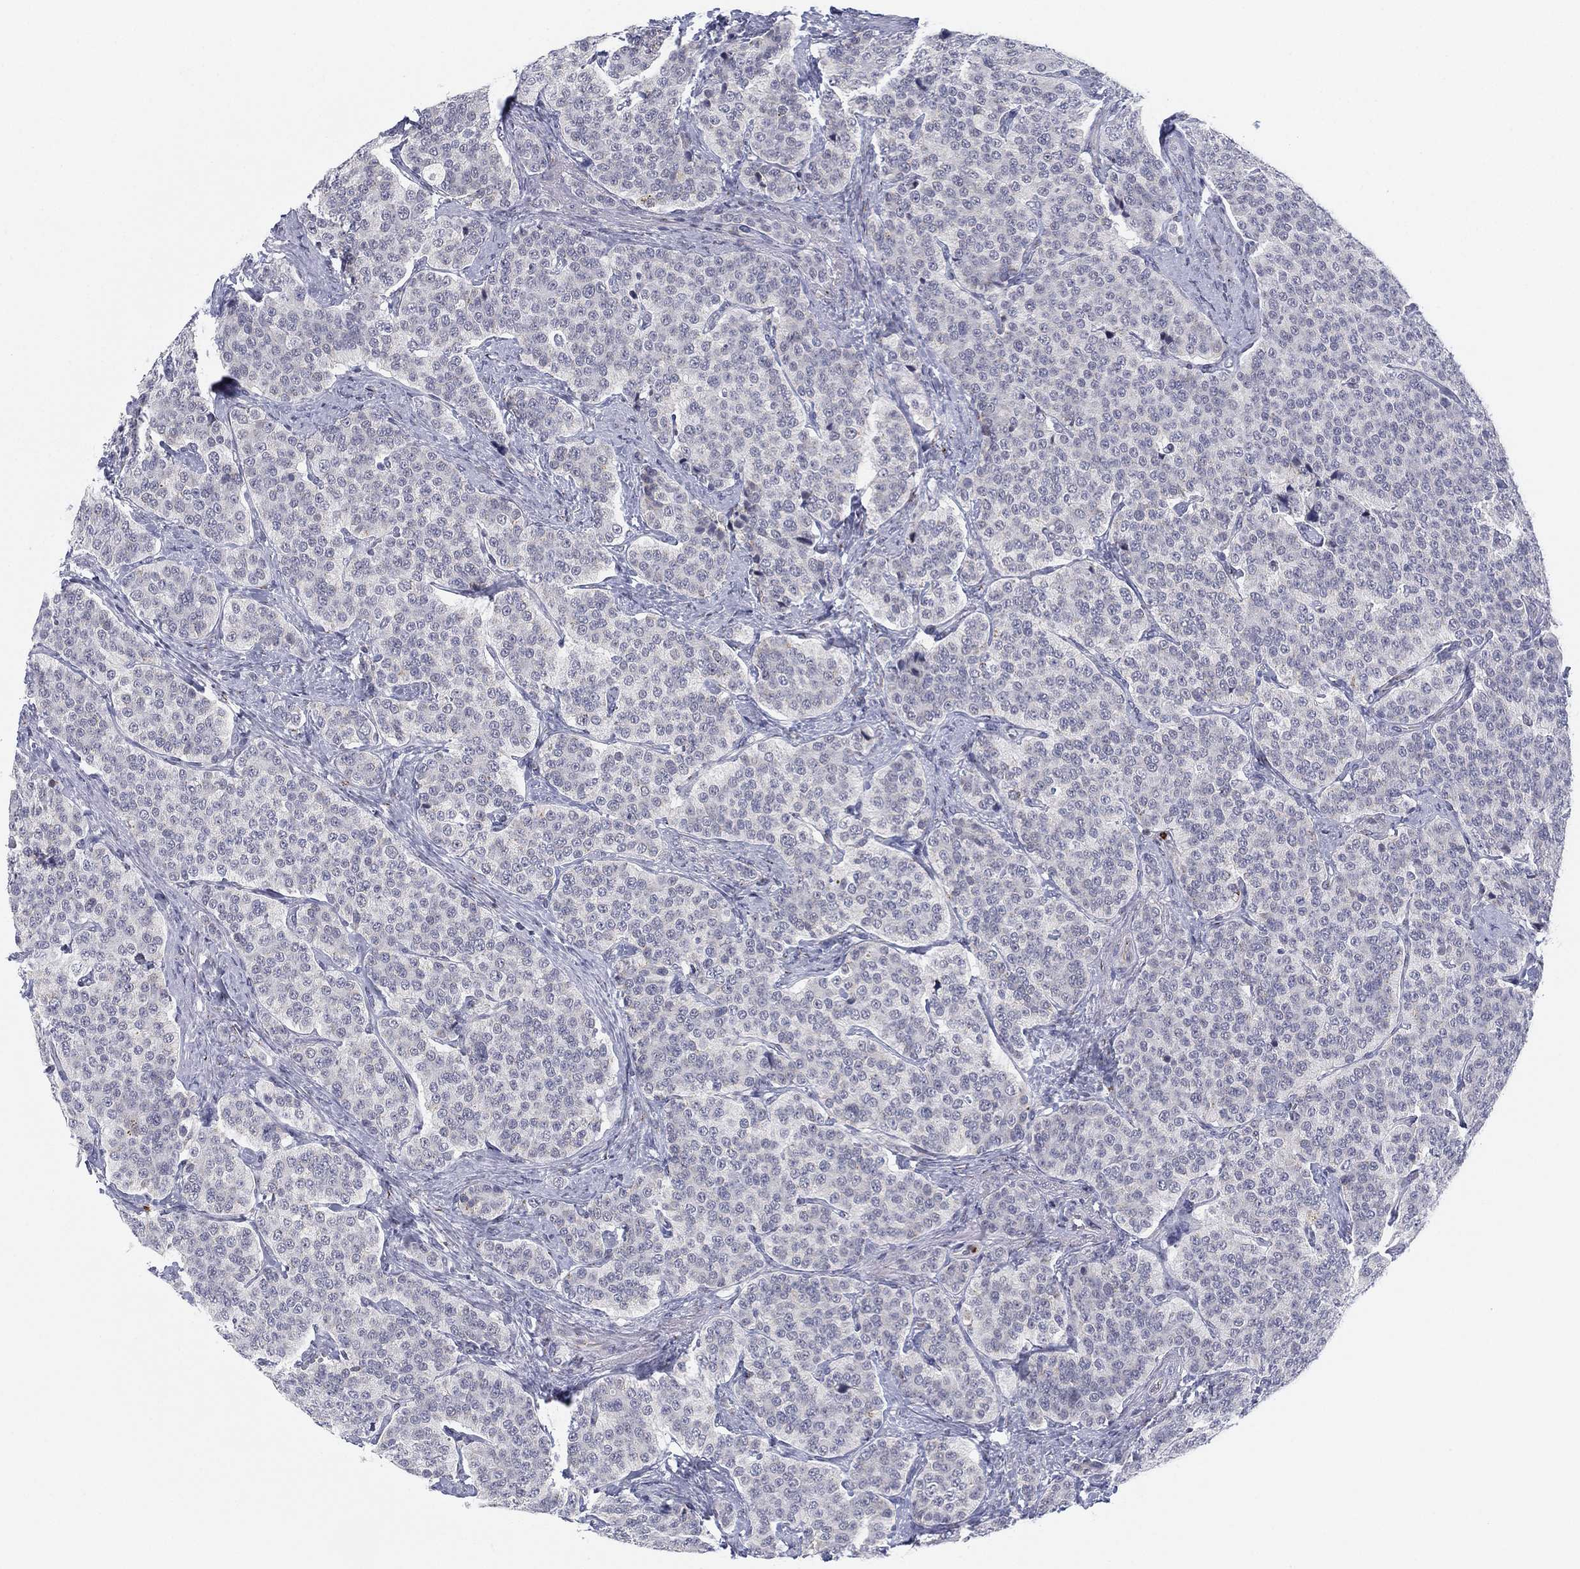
{"staining": {"intensity": "negative", "quantity": "none", "location": "none"}, "tissue": "carcinoid", "cell_type": "Tumor cells", "image_type": "cancer", "snomed": [{"axis": "morphology", "description": "Carcinoid, malignant, NOS"}, {"axis": "topography", "description": "Small intestine"}], "caption": "This is an IHC histopathology image of human carcinoid. There is no expression in tumor cells.", "gene": "CD177", "patient": {"sex": "female", "age": 58}}